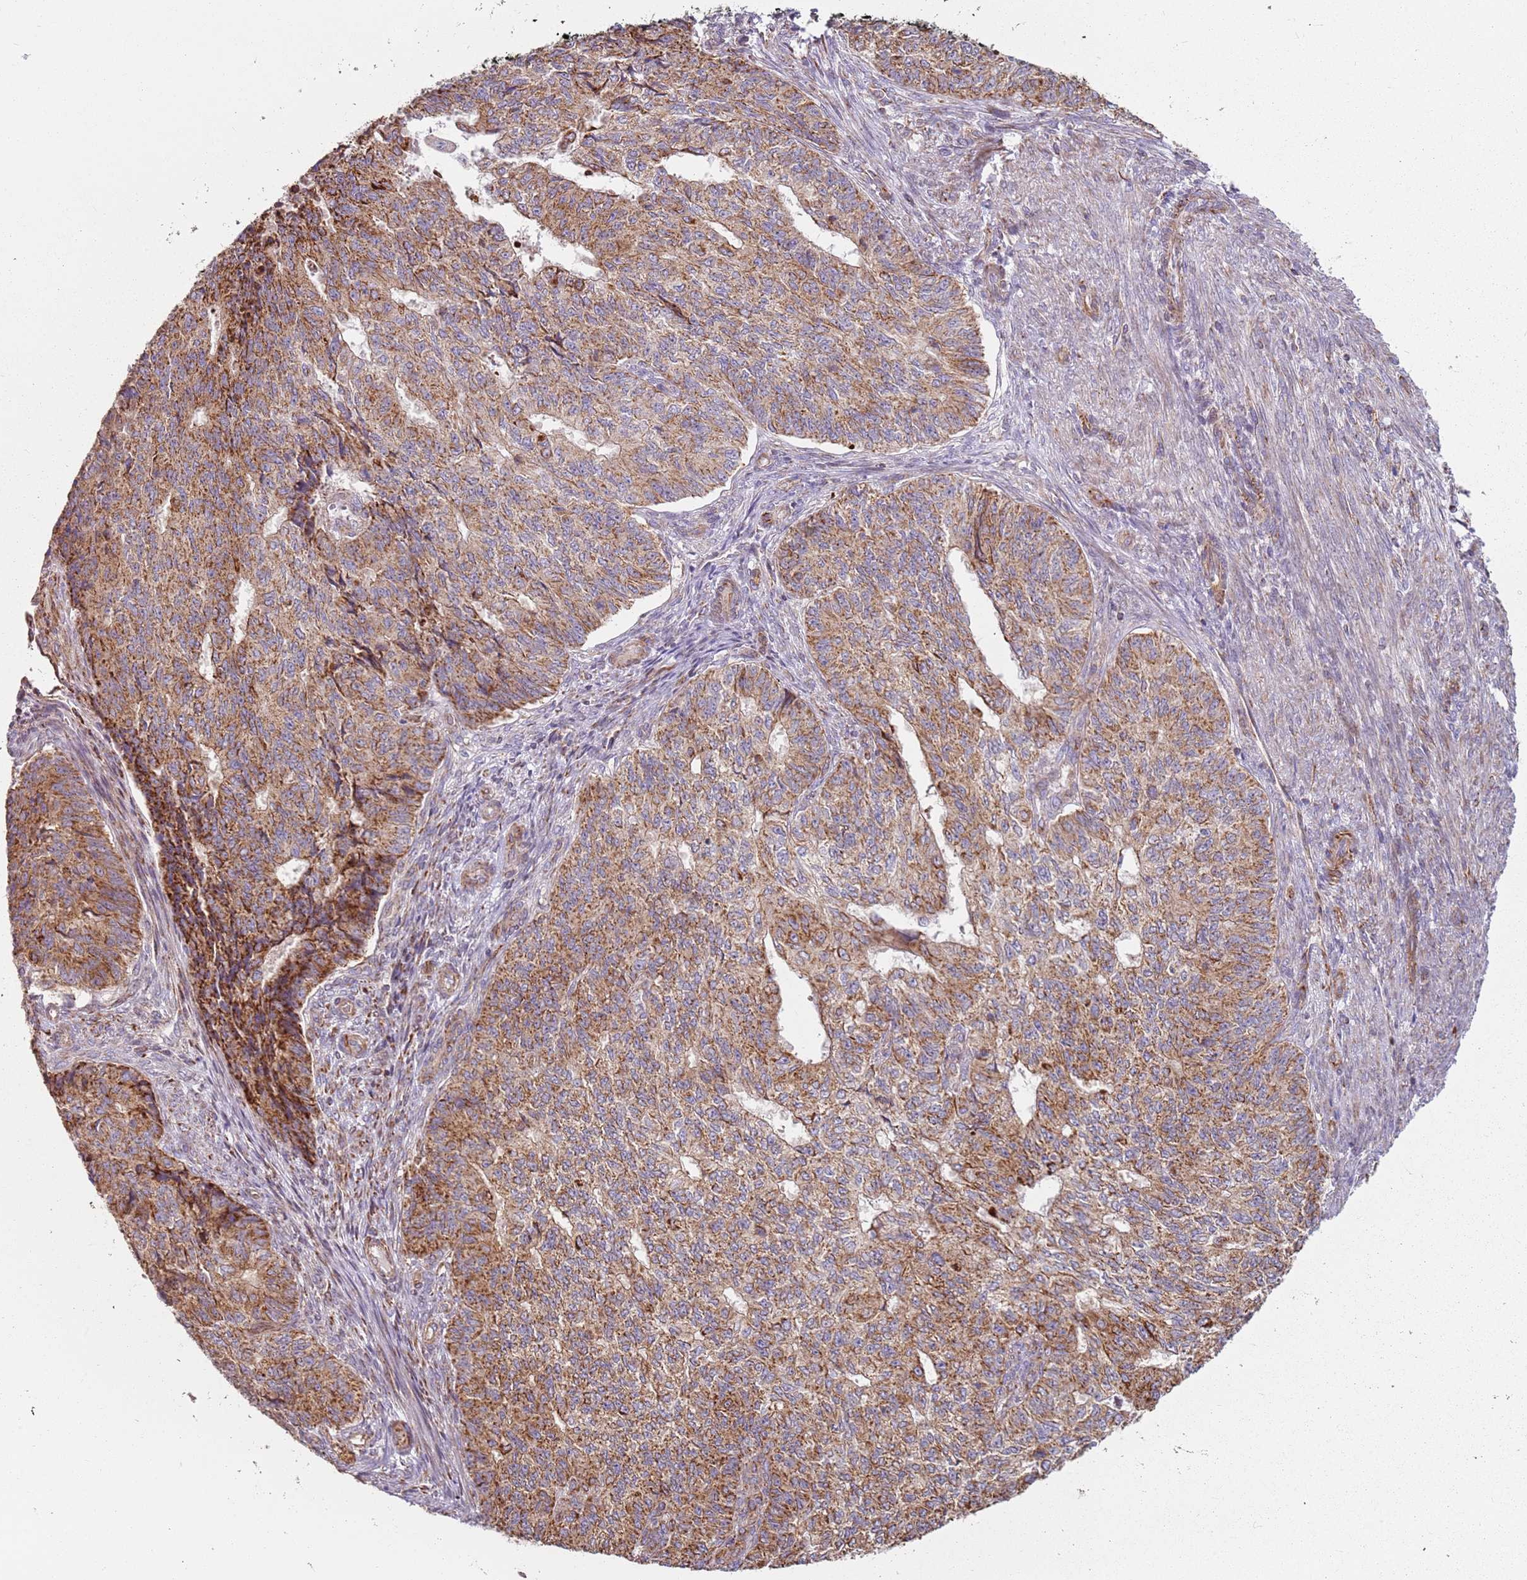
{"staining": {"intensity": "moderate", "quantity": ">75%", "location": "cytoplasmic/membranous"}, "tissue": "endometrial cancer", "cell_type": "Tumor cells", "image_type": "cancer", "snomed": [{"axis": "morphology", "description": "Adenocarcinoma, NOS"}, {"axis": "topography", "description": "Endometrium"}], "caption": "Human endometrial cancer (adenocarcinoma) stained for a protein (brown) exhibits moderate cytoplasmic/membranous positive expression in about >75% of tumor cells.", "gene": "ALS2", "patient": {"sex": "female", "age": 32}}